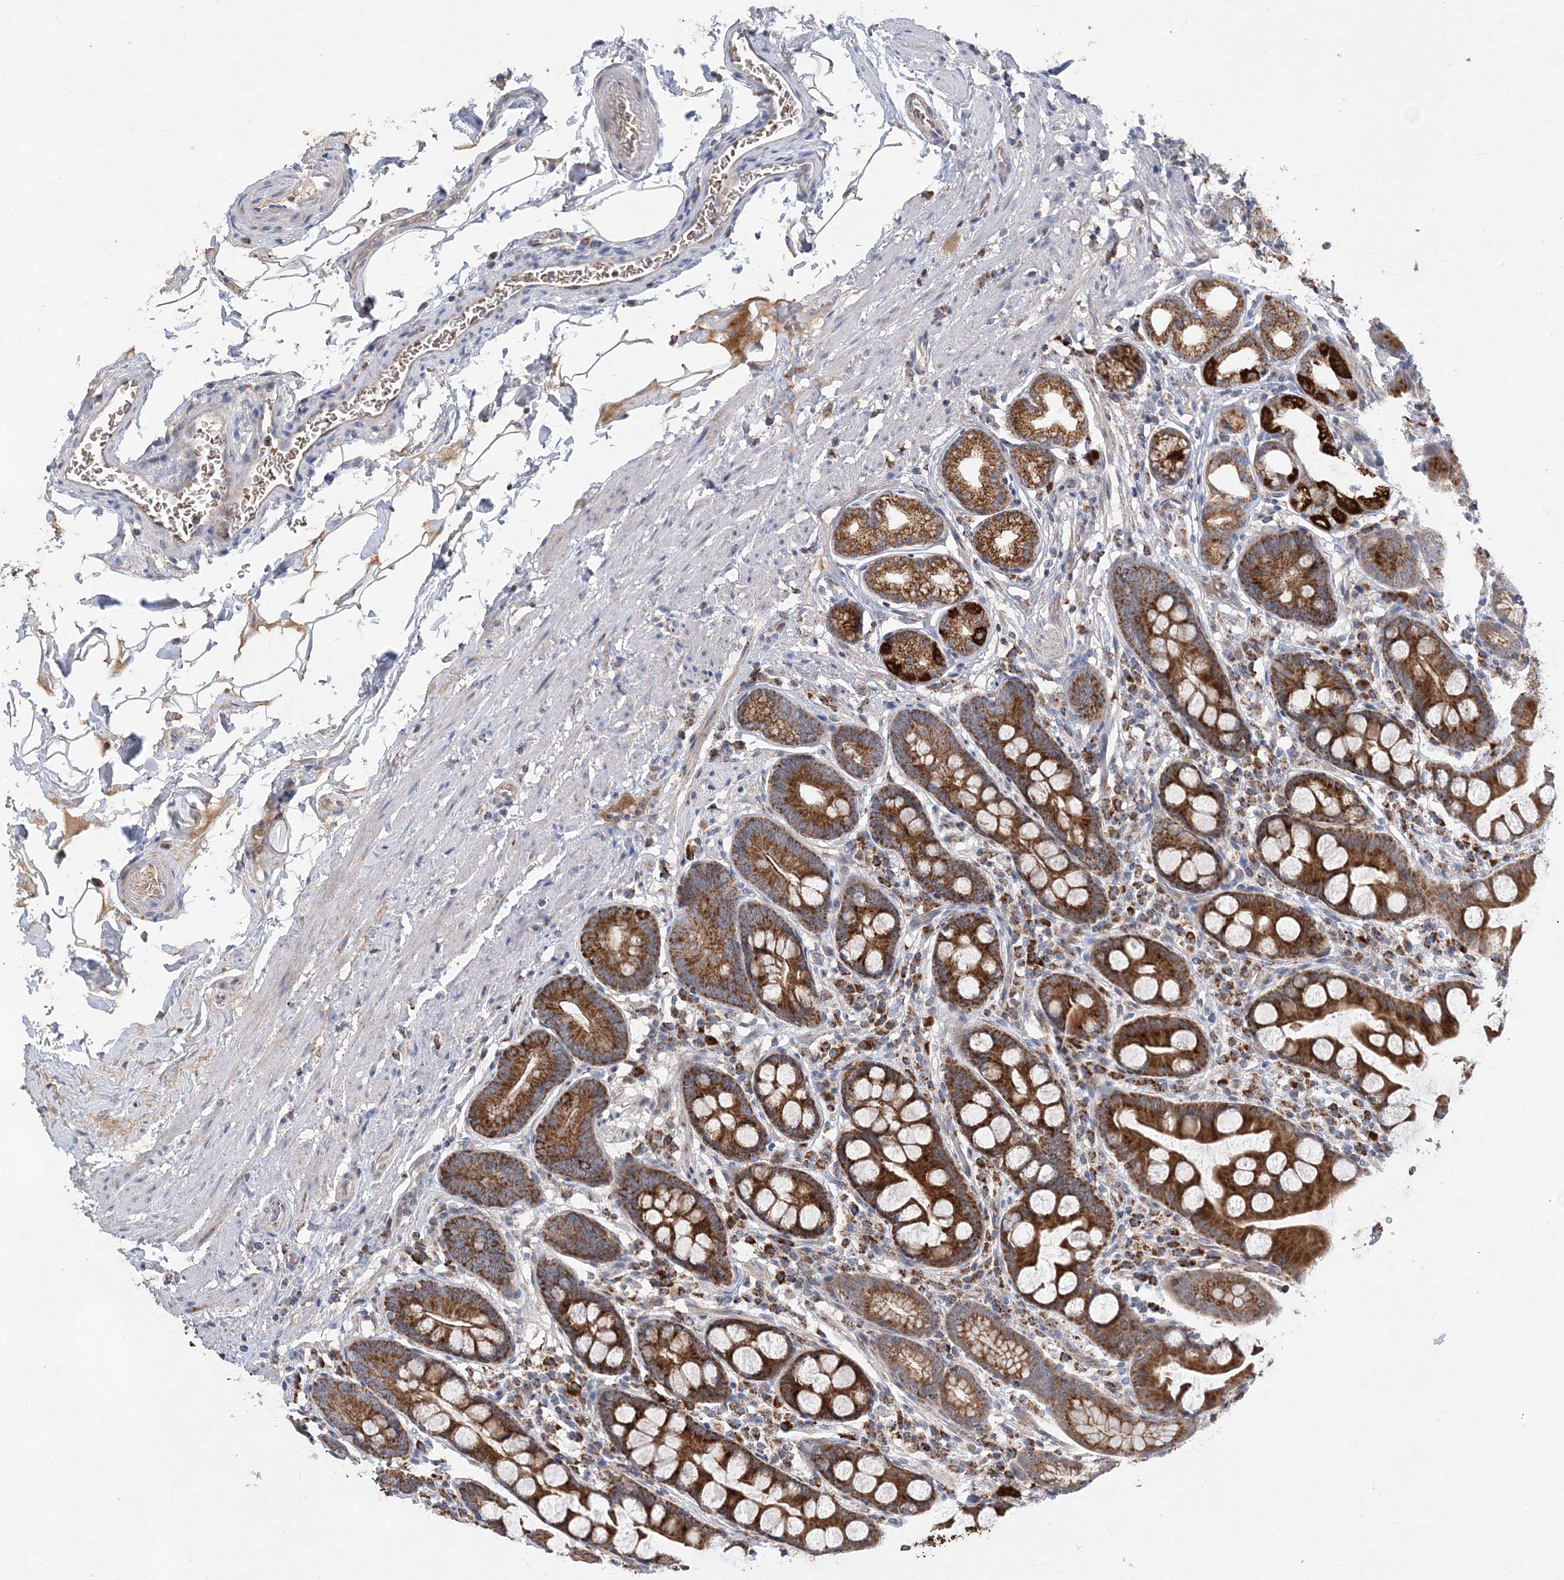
{"staining": {"intensity": "strong", "quantity": ">75%", "location": "cytoplasmic/membranous"}, "tissue": "stomach", "cell_type": "Glandular cells", "image_type": "normal", "snomed": [{"axis": "morphology", "description": "Normal tissue, NOS"}, {"axis": "topography", "description": "Stomach, lower"}], "caption": "Immunohistochemistry (IHC) of normal stomach displays high levels of strong cytoplasmic/membranous positivity in approximately >75% of glandular cells. Nuclei are stained in blue.", "gene": "TRAPPC13", "patient": {"sex": "male", "age": 52}}